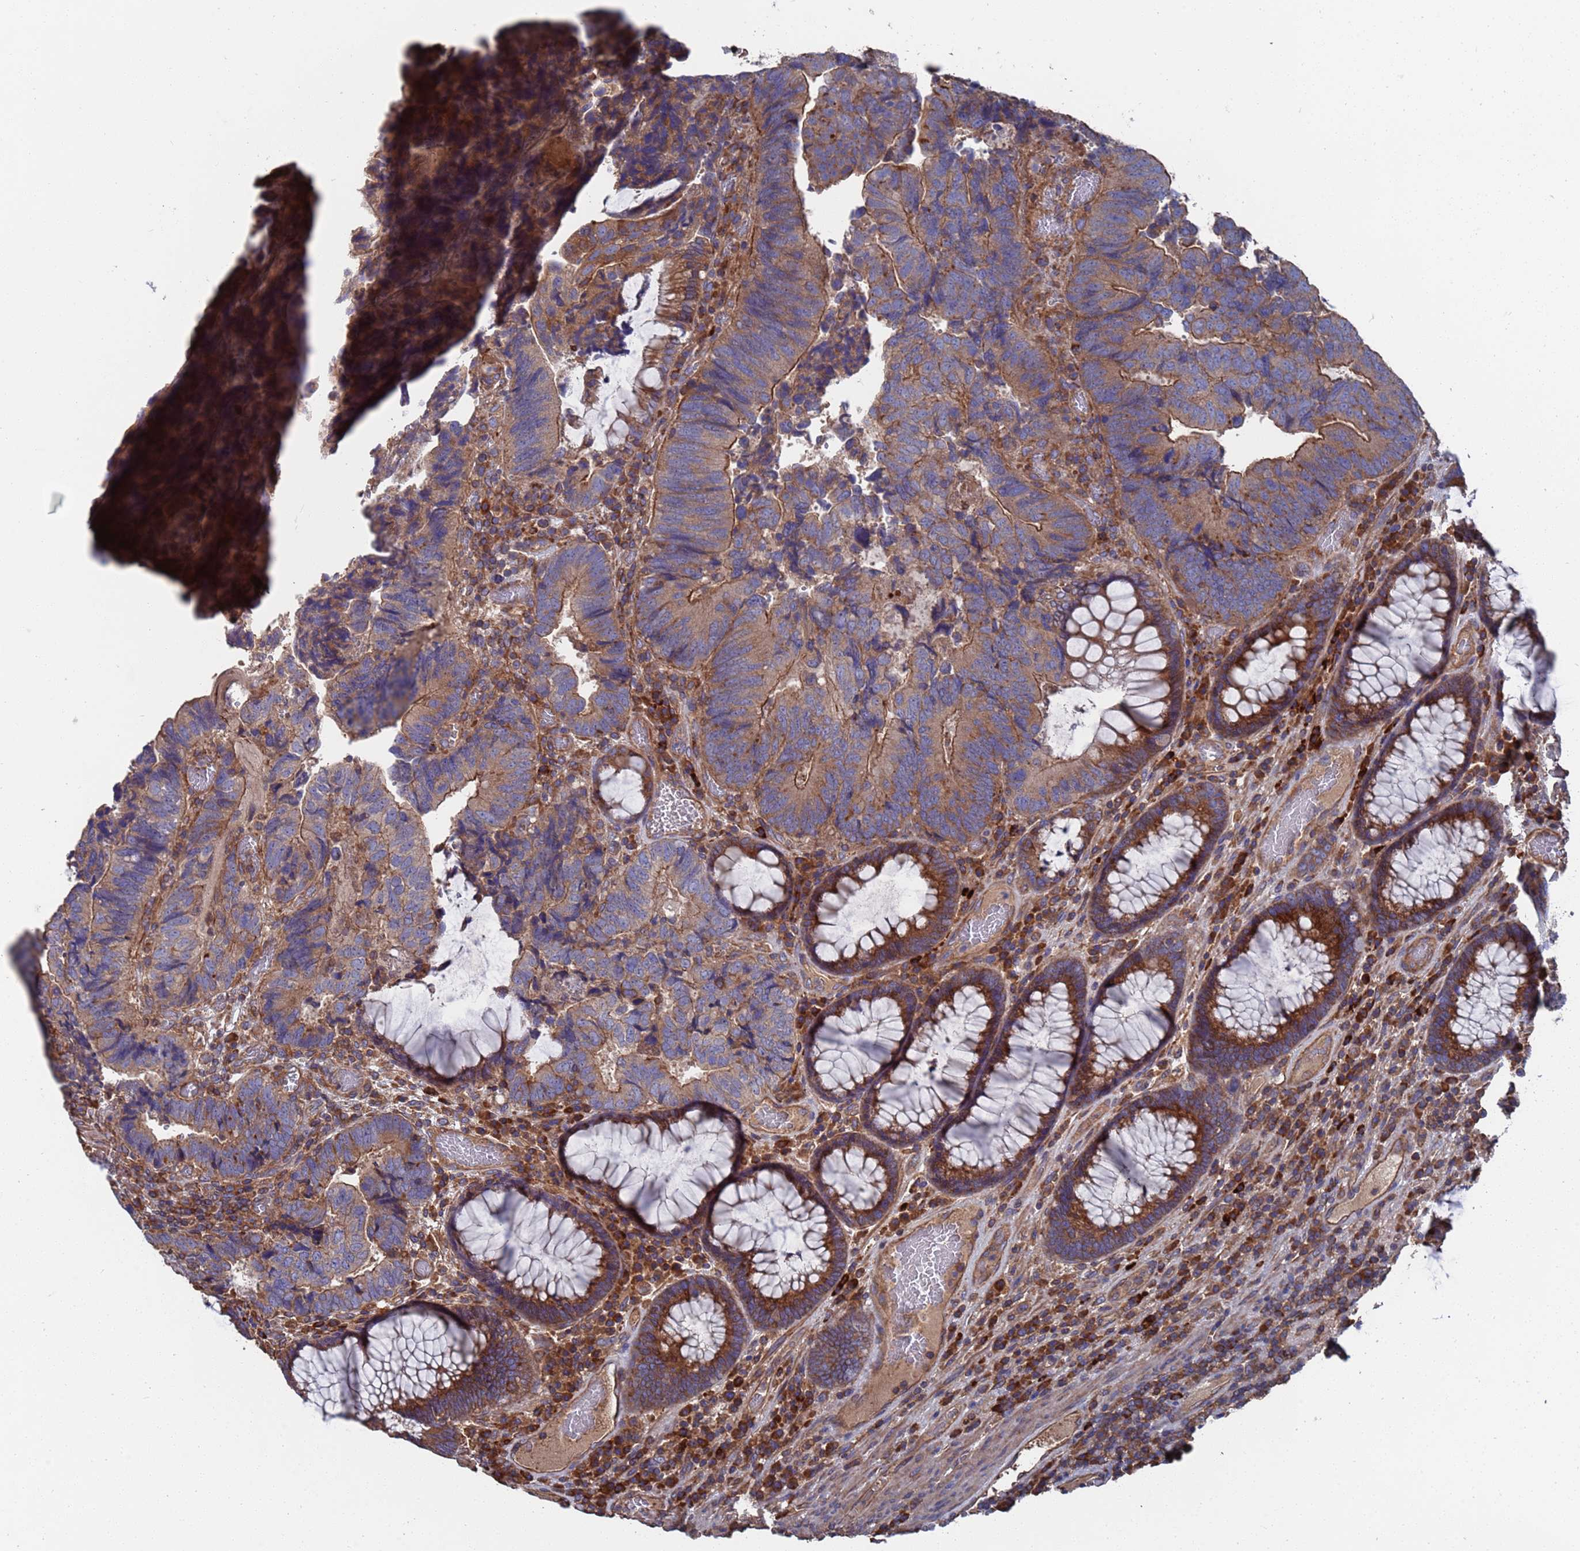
{"staining": {"intensity": "moderate", "quantity": "25%-75%", "location": "cytoplasmic/membranous"}, "tissue": "colorectal cancer", "cell_type": "Tumor cells", "image_type": "cancer", "snomed": [{"axis": "morphology", "description": "Adenocarcinoma, NOS"}, {"axis": "topography", "description": "Colon"}], "caption": "A high-resolution micrograph shows immunohistochemistry (IHC) staining of colorectal cancer (adenocarcinoma), which demonstrates moderate cytoplasmic/membranous expression in about 25%-75% of tumor cells.", "gene": "PYCR1", "patient": {"sex": "female", "age": 67}}